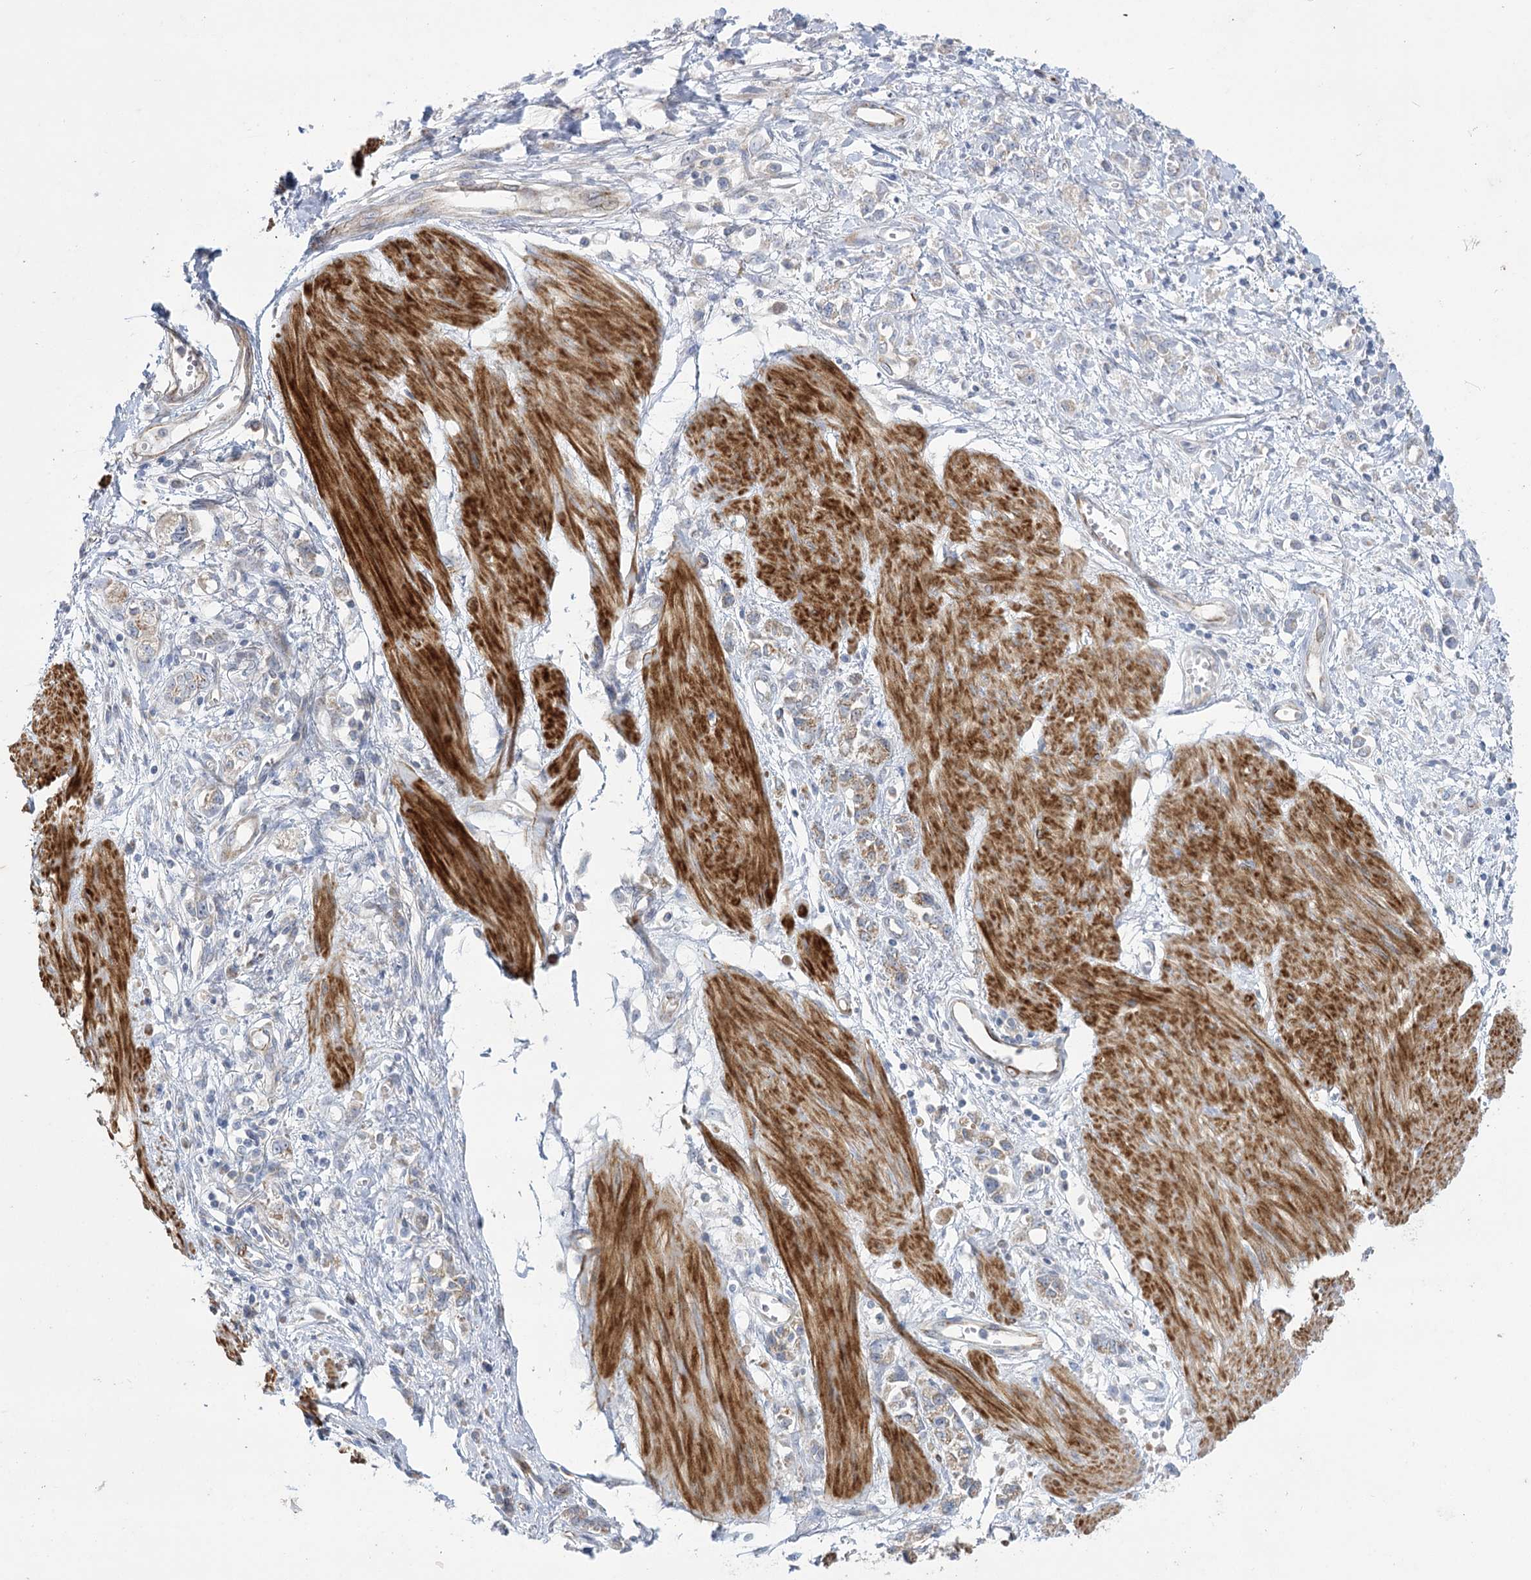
{"staining": {"intensity": "weak", "quantity": "25%-75%", "location": "cytoplasmic/membranous"}, "tissue": "stomach cancer", "cell_type": "Tumor cells", "image_type": "cancer", "snomed": [{"axis": "morphology", "description": "Adenocarcinoma, NOS"}, {"axis": "topography", "description": "Stomach"}], "caption": "Brown immunohistochemical staining in stomach cancer (adenocarcinoma) displays weak cytoplasmic/membranous expression in about 25%-75% of tumor cells.", "gene": "DHTKD1", "patient": {"sex": "female", "age": 76}}